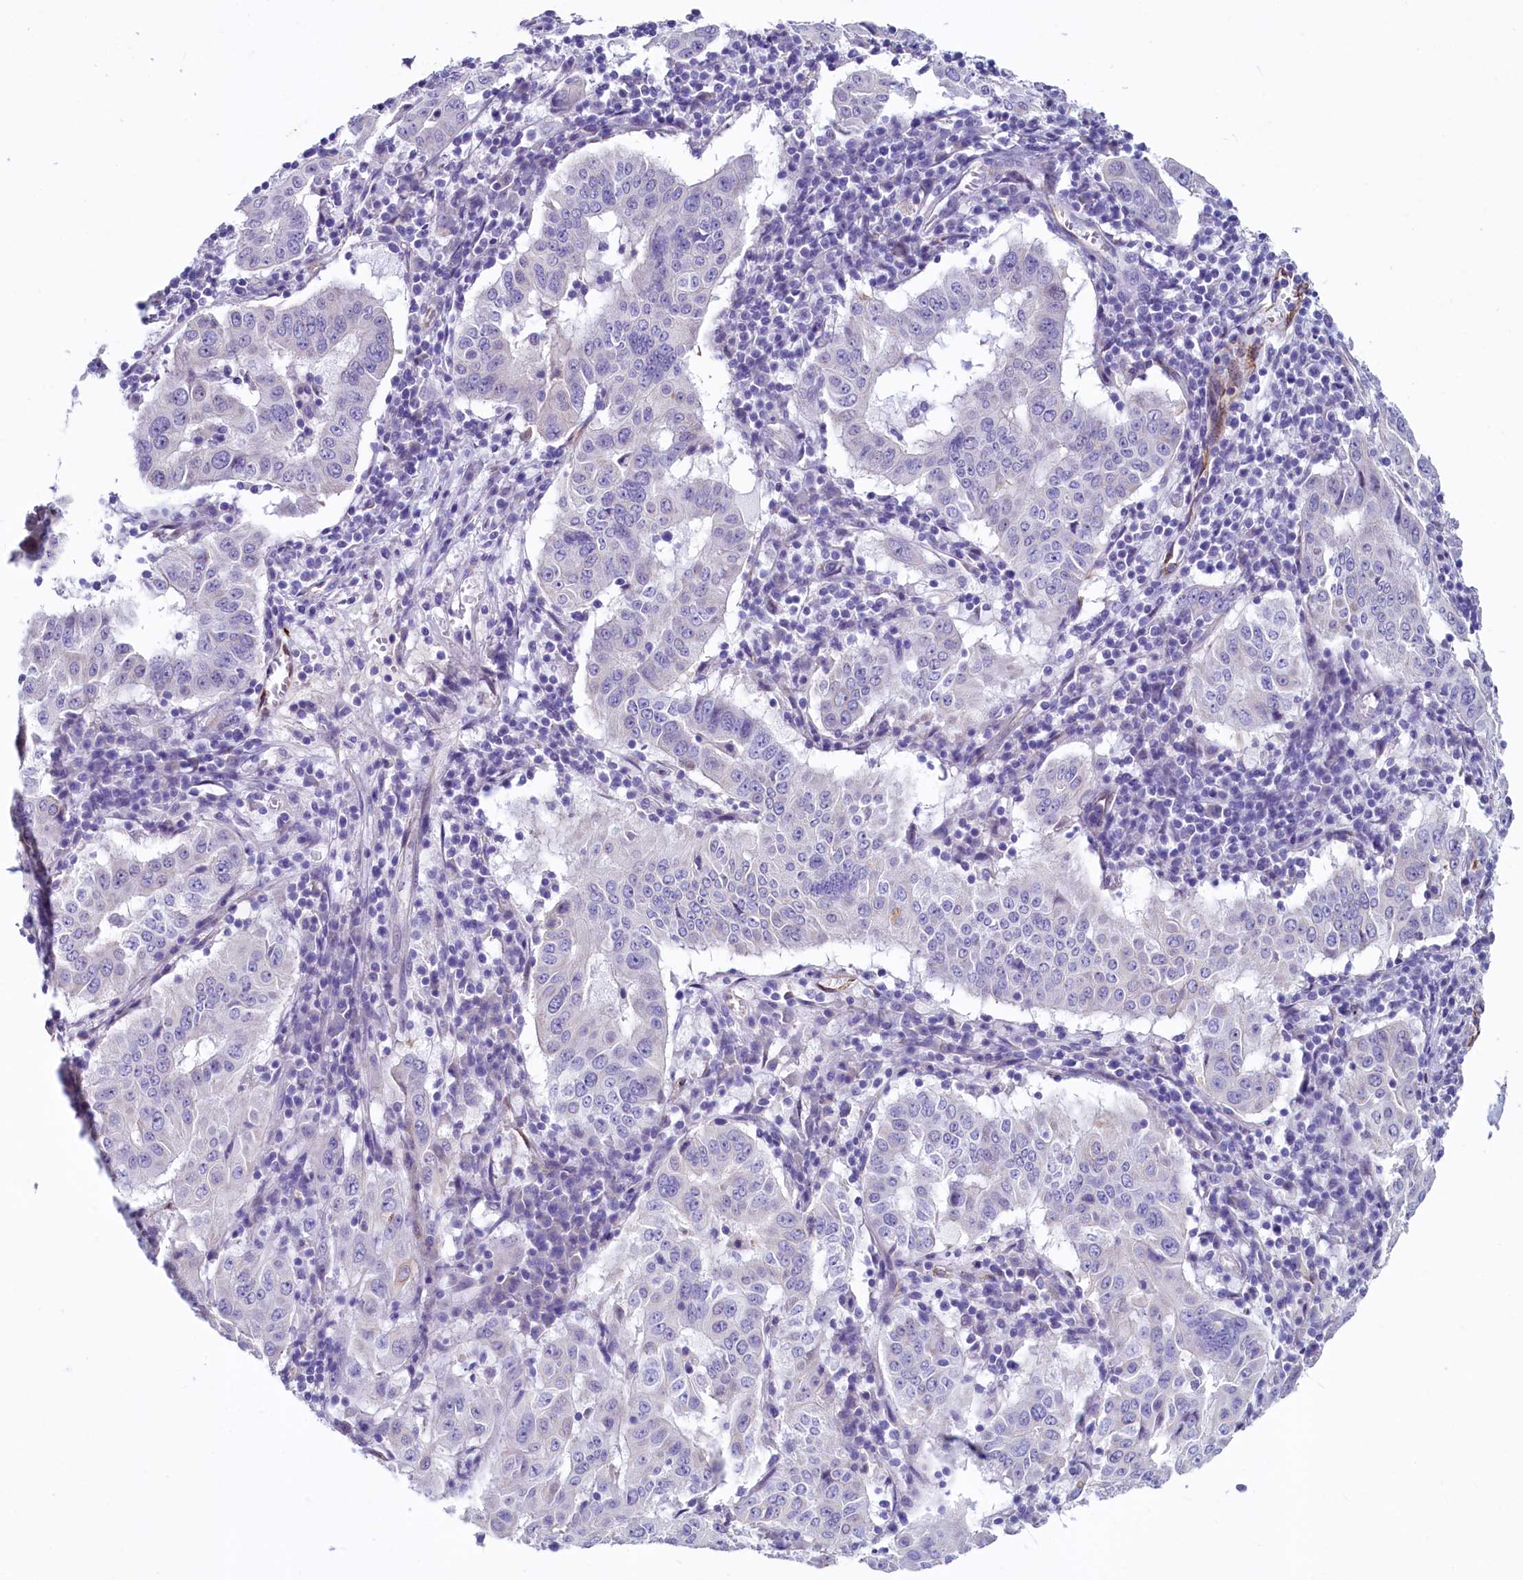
{"staining": {"intensity": "negative", "quantity": "none", "location": "none"}, "tissue": "pancreatic cancer", "cell_type": "Tumor cells", "image_type": "cancer", "snomed": [{"axis": "morphology", "description": "Adenocarcinoma, NOS"}, {"axis": "topography", "description": "Pancreas"}], "caption": "Immunohistochemistry histopathology image of human pancreatic cancer stained for a protein (brown), which exhibits no staining in tumor cells.", "gene": "INSC", "patient": {"sex": "male", "age": 63}}